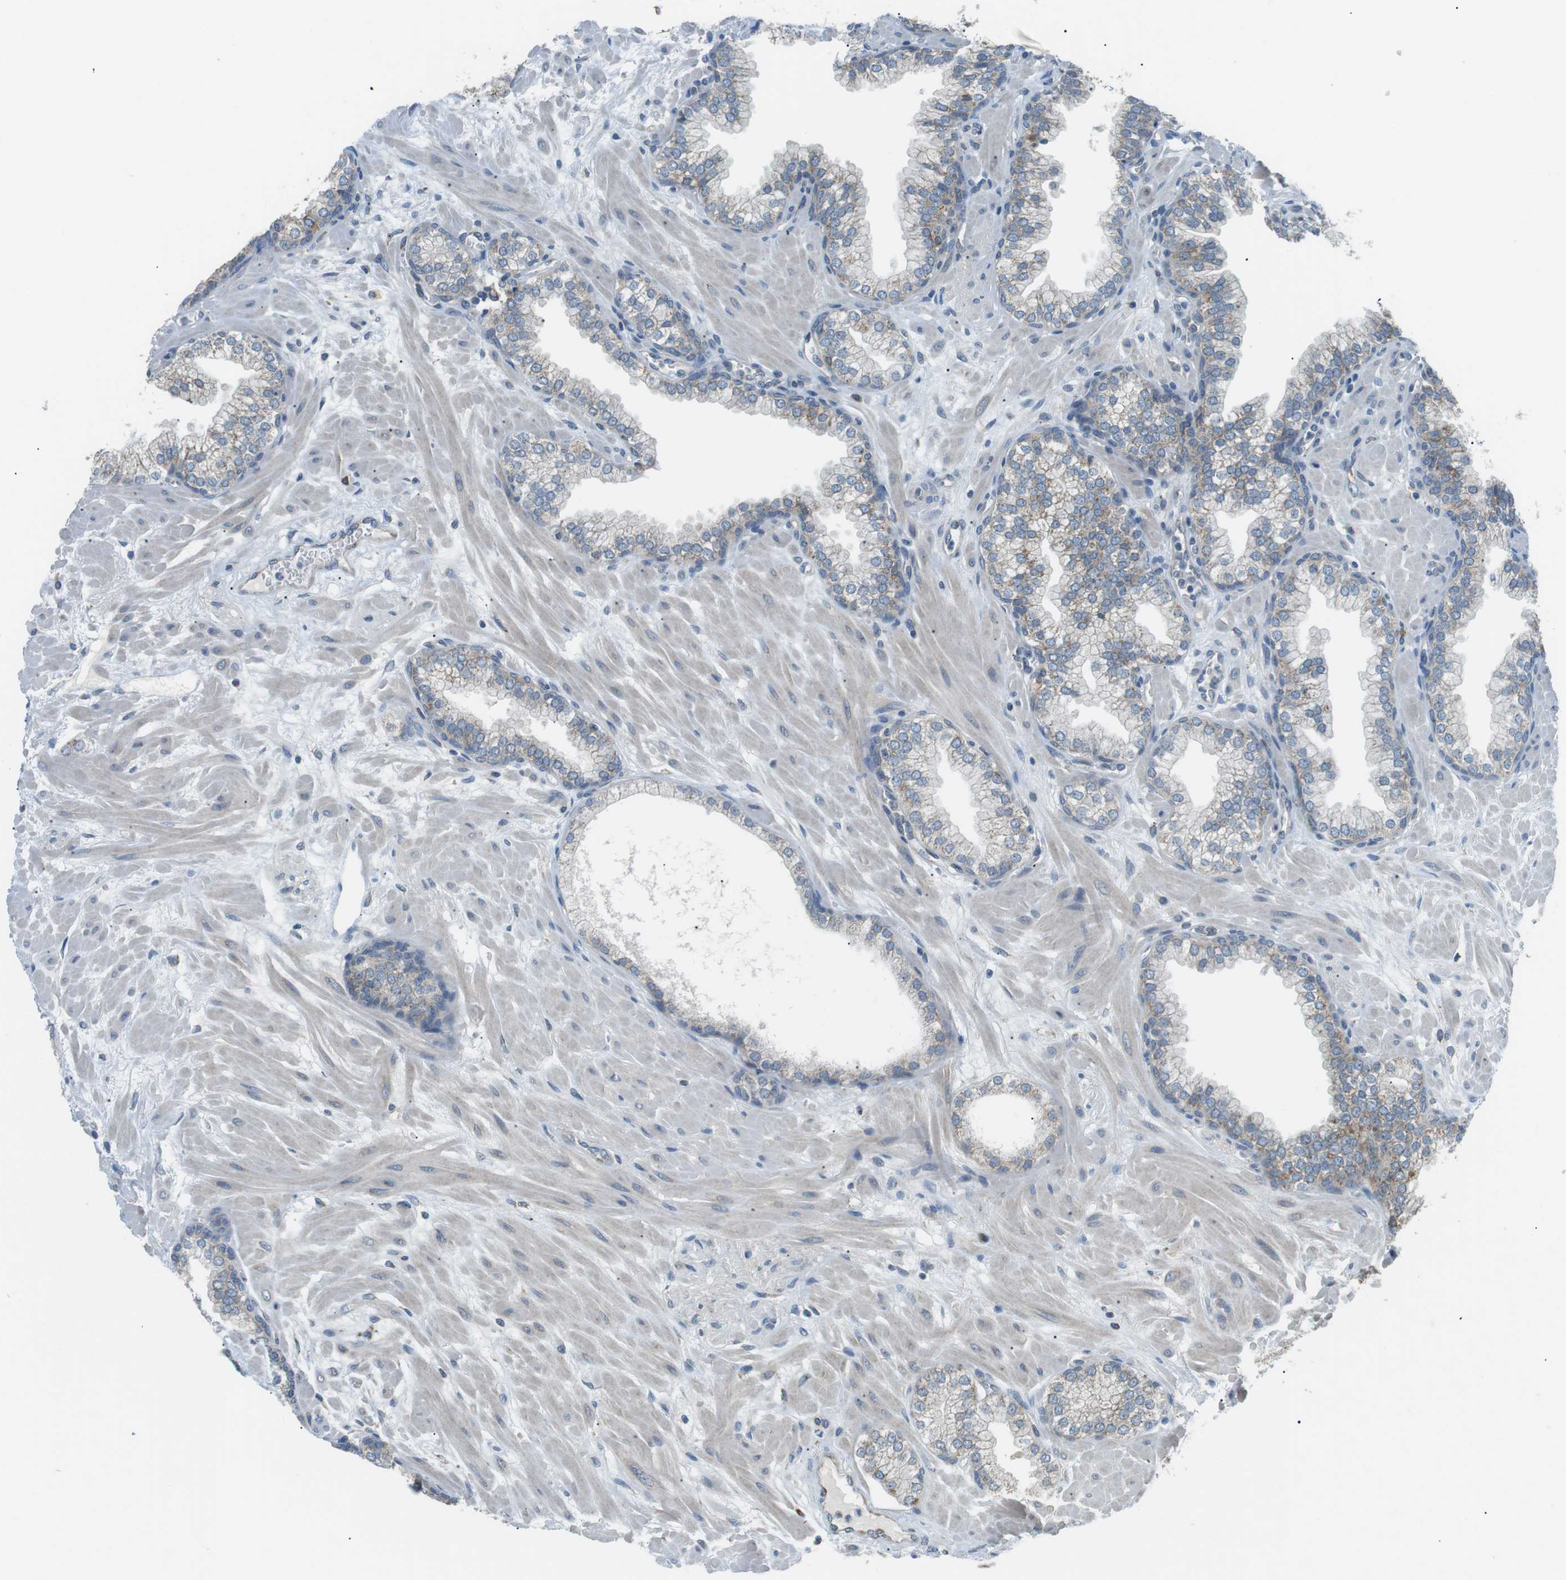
{"staining": {"intensity": "weak", "quantity": "25%-75%", "location": "cytoplasmic/membranous"}, "tissue": "prostate", "cell_type": "Glandular cells", "image_type": "normal", "snomed": [{"axis": "morphology", "description": "Normal tissue, NOS"}, {"axis": "morphology", "description": "Urothelial carcinoma, Low grade"}, {"axis": "topography", "description": "Urinary bladder"}, {"axis": "topography", "description": "Prostate"}], "caption": "Immunohistochemical staining of unremarkable human prostate displays 25%-75% levels of weak cytoplasmic/membranous protein staining in approximately 25%-75% of glandular cells.", "gene": "BACE1", "patient": {"sex": "male", "age": 60}}